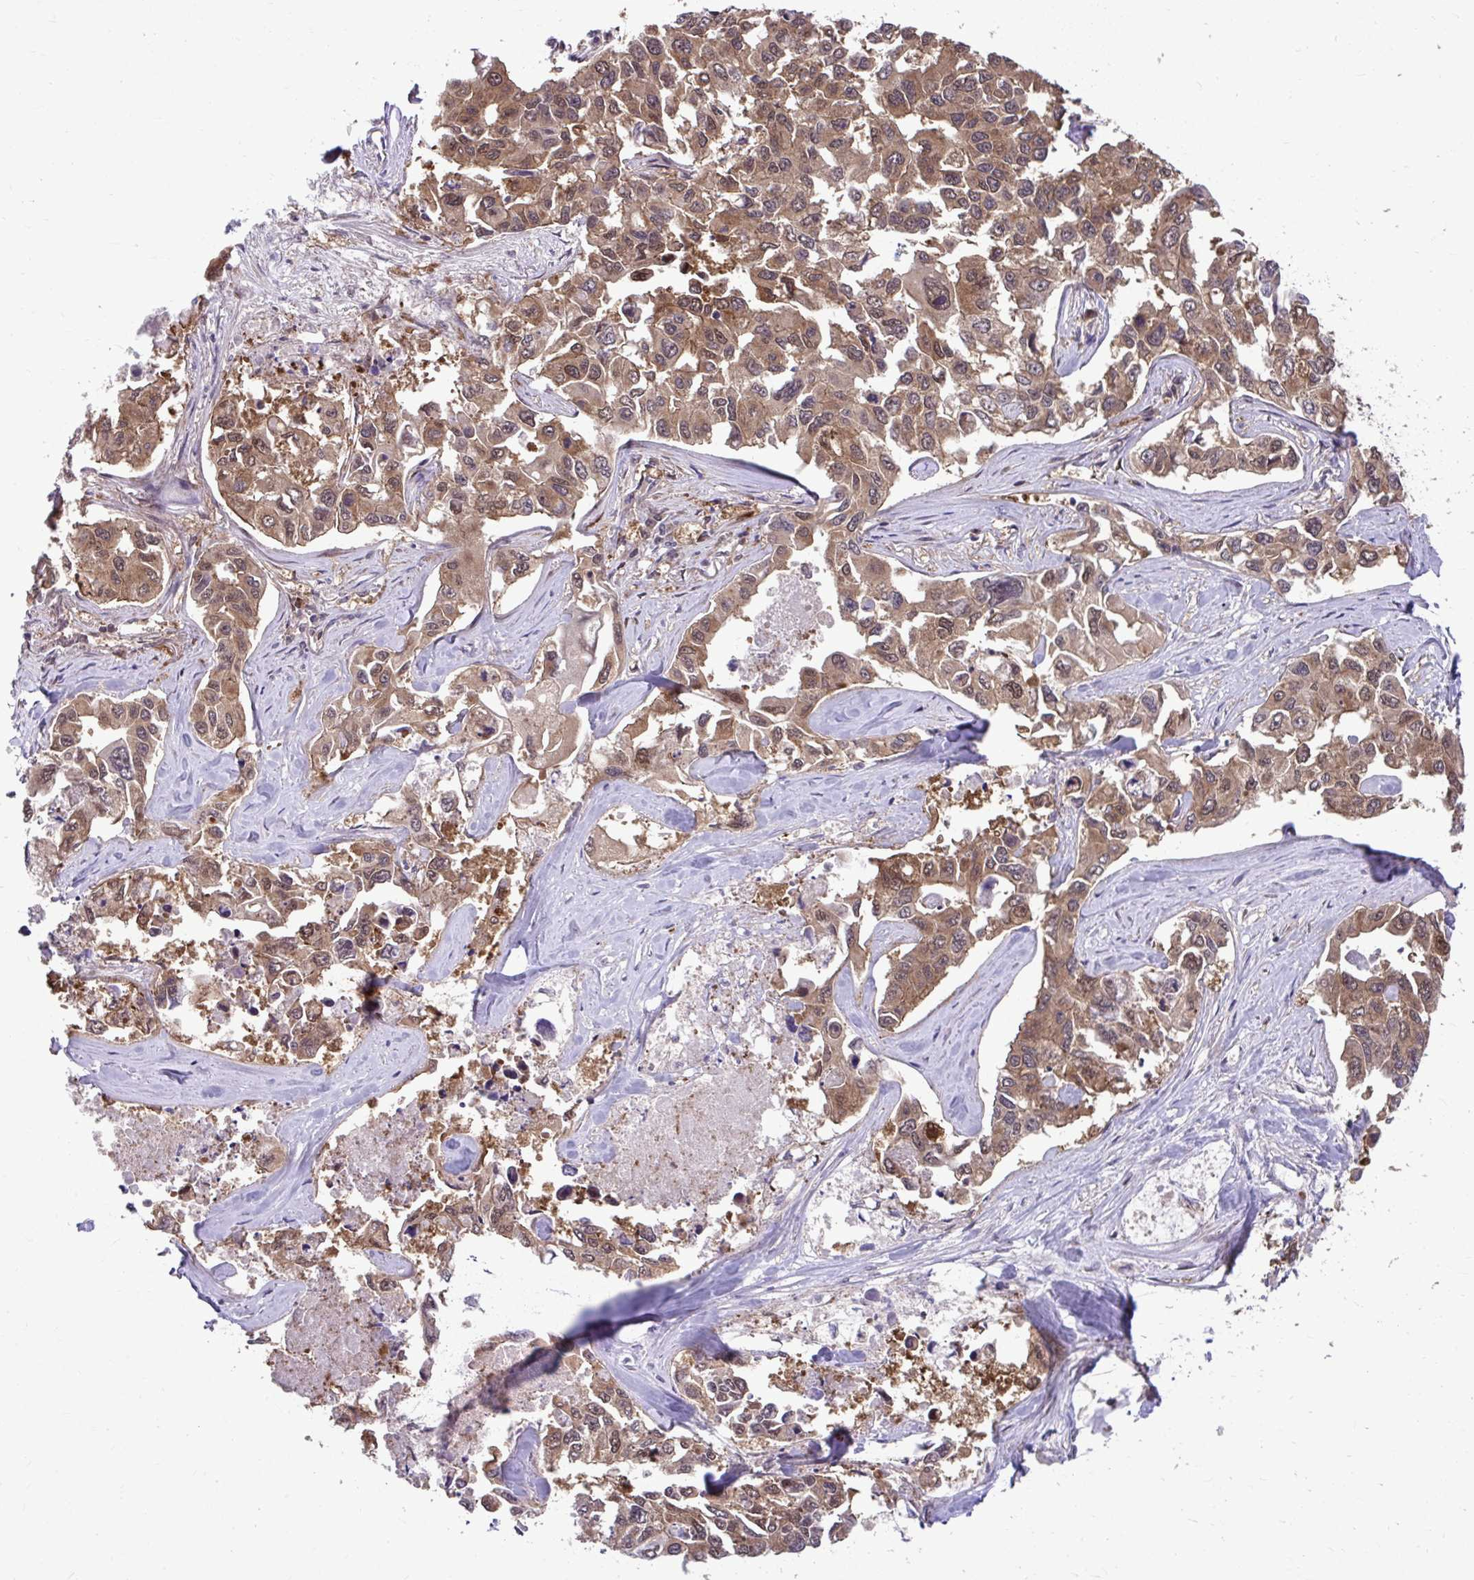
{"staining": {"intensity": "moderate", "quantity": ">75%", "location": "cytoplasmic/membranous,nuclear"}, "tissue": "lung cancer", "cell_type": "Tumor cells", "image_type": "cancer", "snomed": [{"axis": "morphology", "description": "Adenocarcinoma, NOS"}, {"axis": "topography", "description": "Lung"}], "caption": "Tumor cells demonstrate moderate cytoplasmic/membranous and nuclear expression in about >75% of cells in lung adenocarcinoma.", "gene": "PCDHB7", "patient": {"sex": "male", "age": 64}}